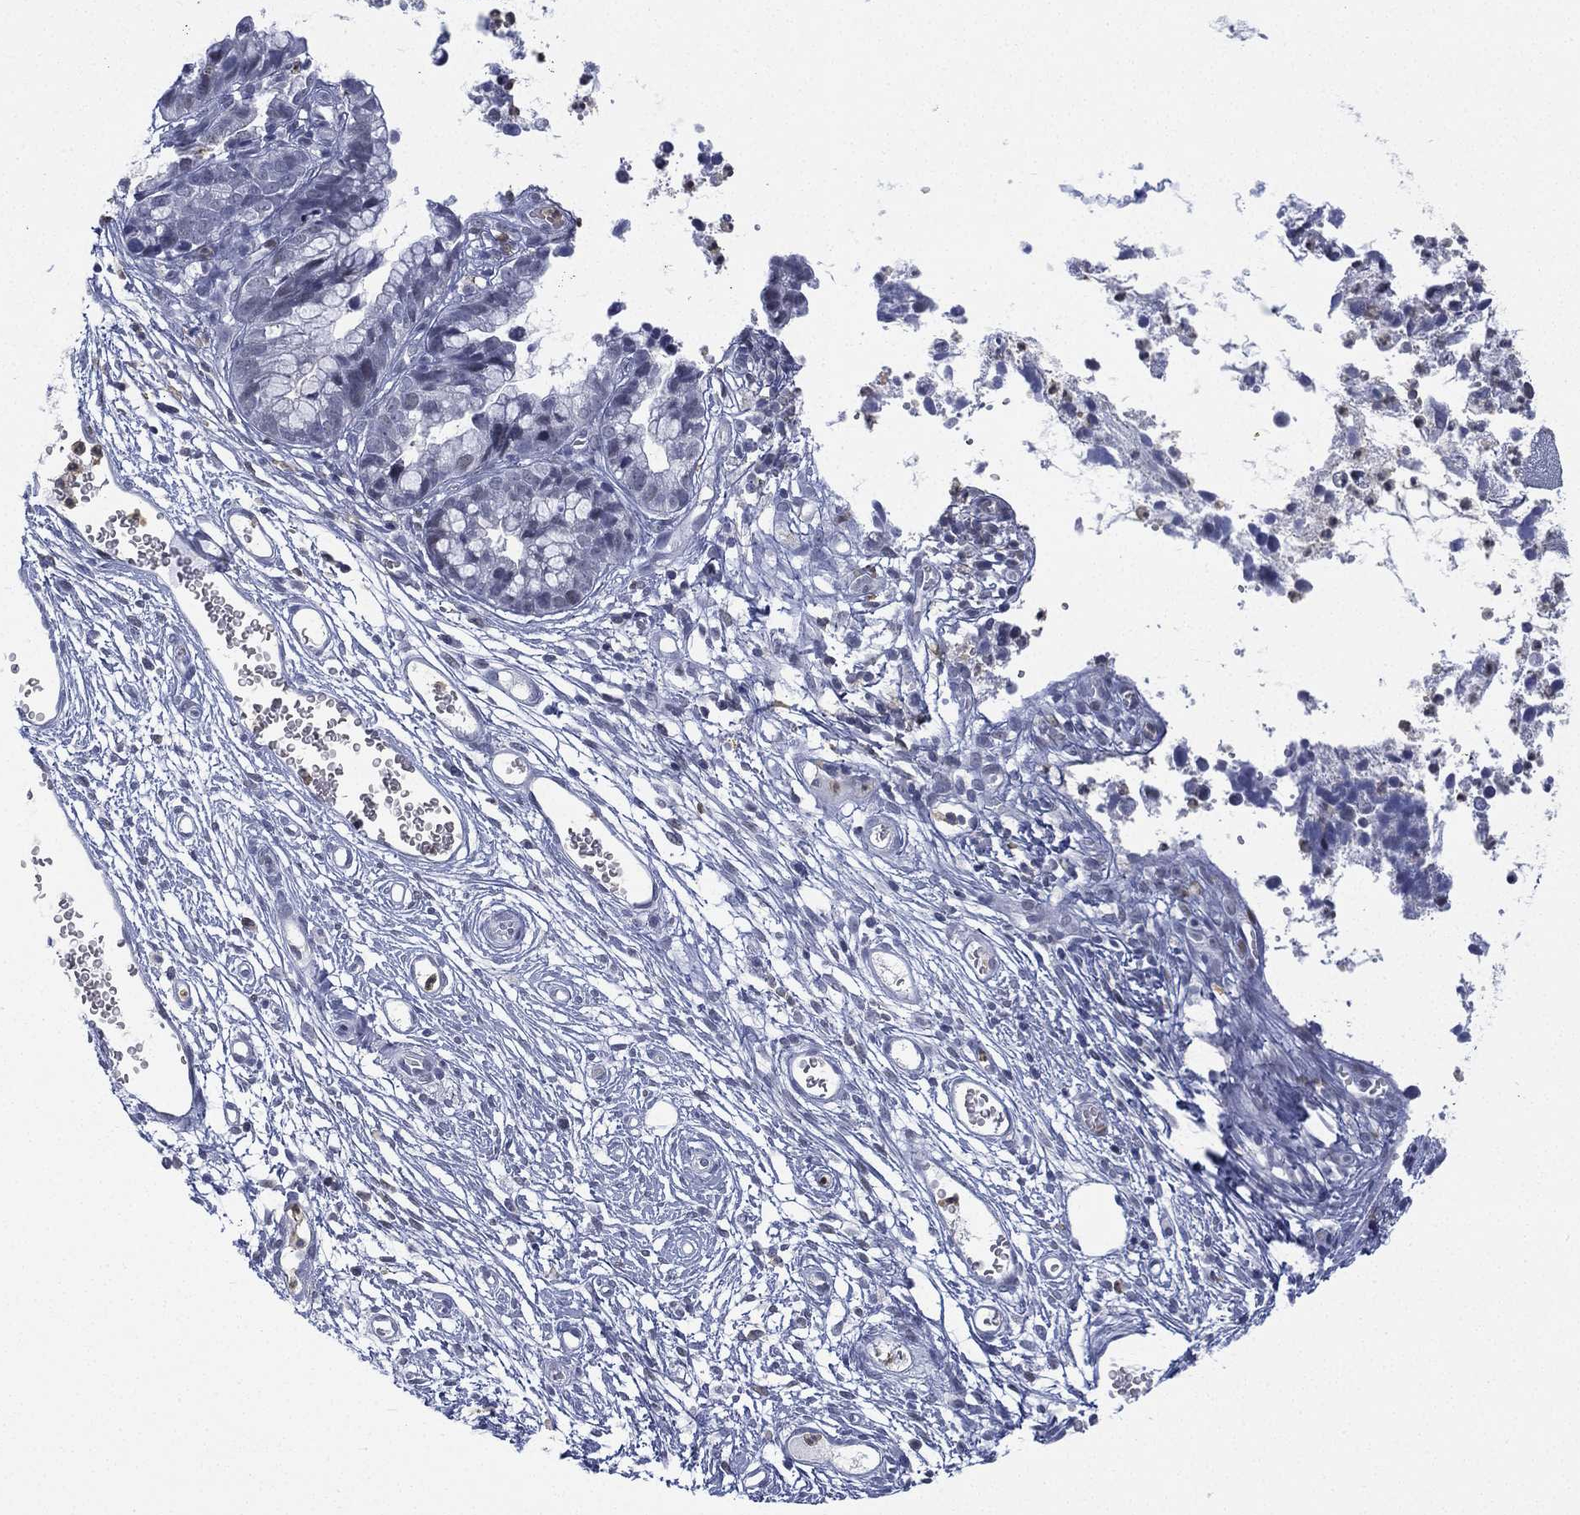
{"staining": {"intensity": "negative", "quantity": "none", "location": "none"}, "tissue": "cervical cancer", "cell_type": "Tumor cells", "image_type": "cancer", "snomed": [{"axis": "morphology", "description": "Adenocarcinoma, NOS"}, {"axis": "topography", "description": "Cervix"}], "caption": "Immunohistochemical staining of human adenocarcinoma (cervical) demonstrates no significant expression in tumor cells.", "gene": "ZNF711", "patient": {"sex": "female", "age": 44}}